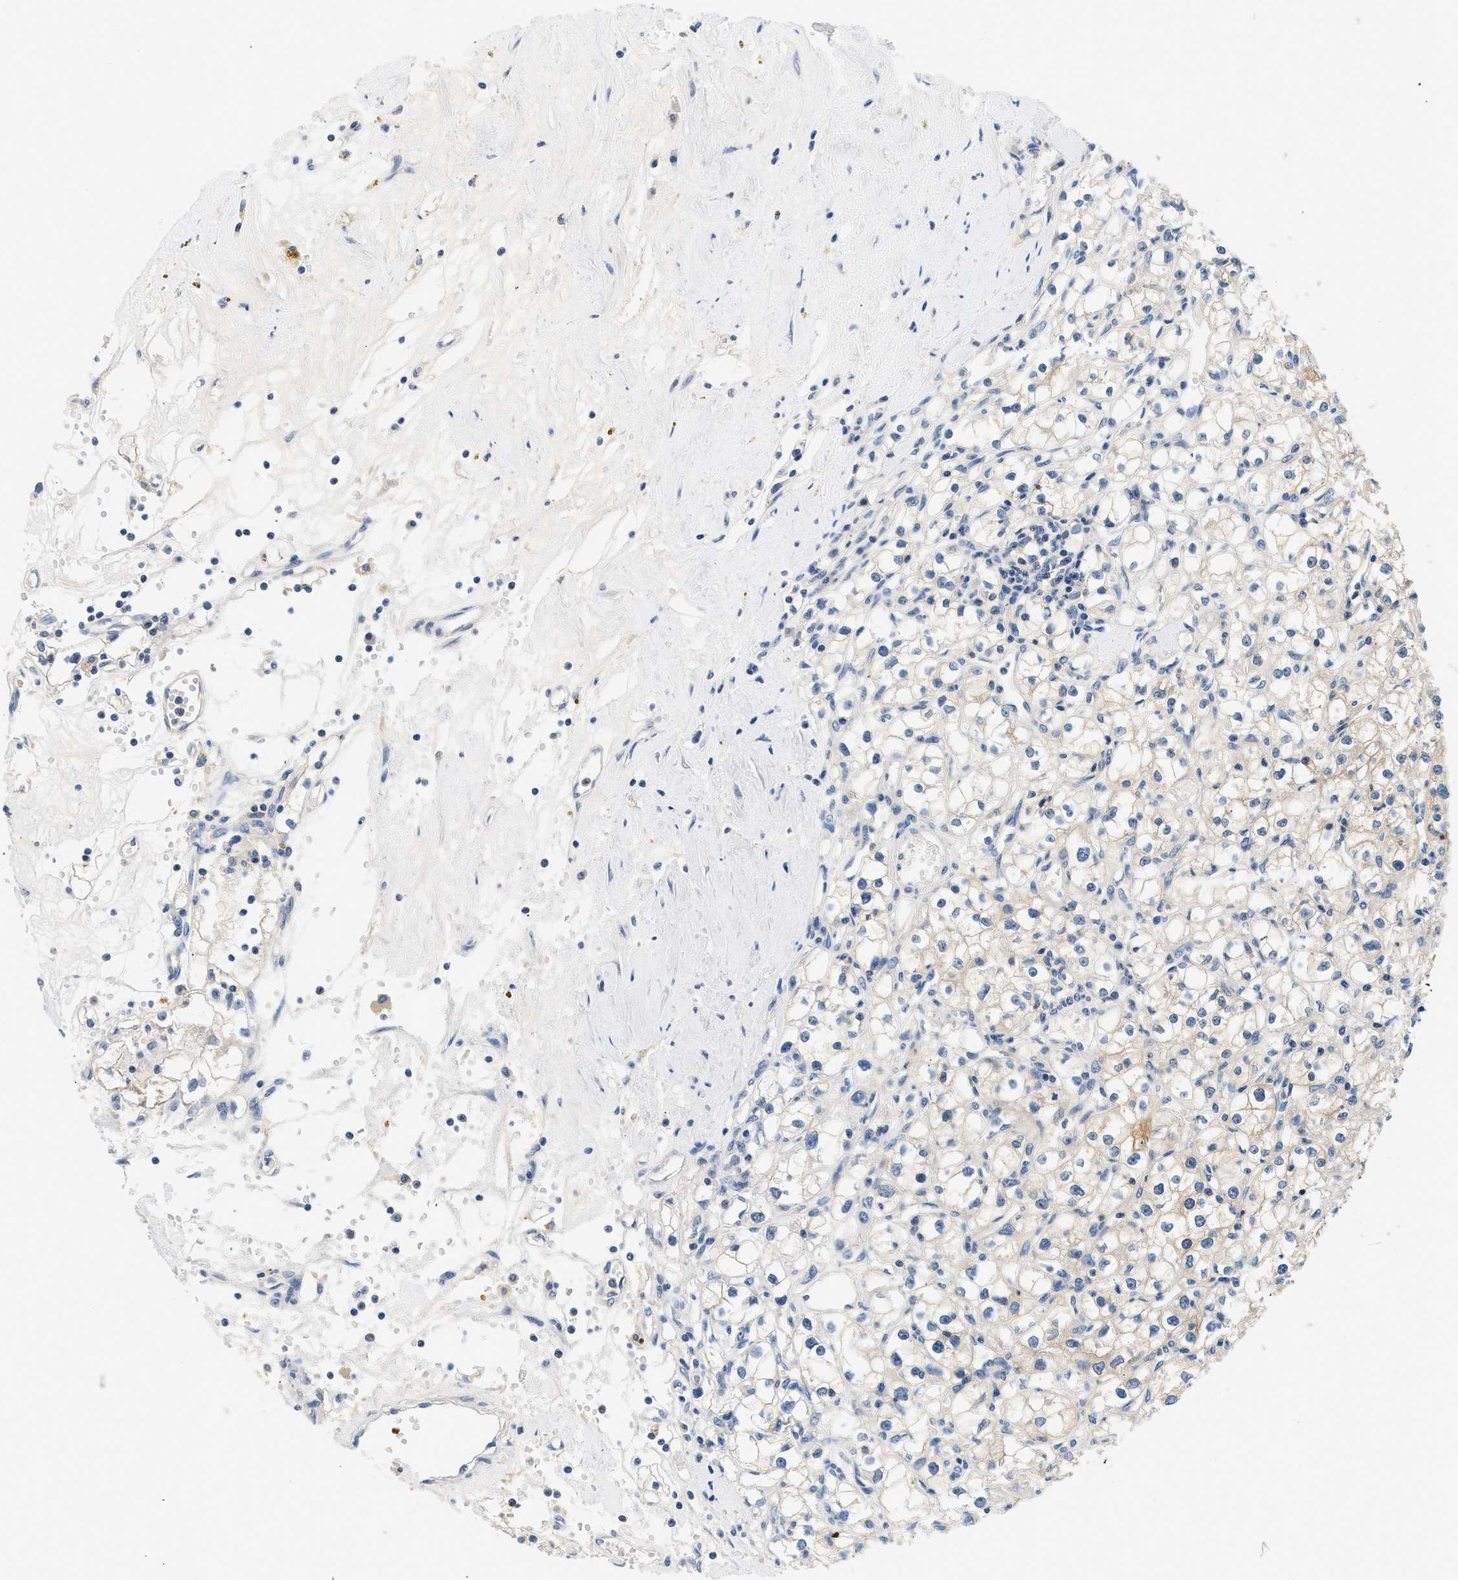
{"staining": {"intensity": "negative", "quantity": "none", "location": "none"}, "tissue": "renal cancer", "cell_type": "Tumor cells", "image_type": "cancer", "snomed": [{"axis": "morphology", "description": "Adenocarcinoma, NOS"}, {"axis": "topography", "description": "Kidney"}], "caption": "Micrograph shows no protein expression in tumor cells of adenocarcinoma (renal) tissue.", "gene": "SLC35E1", "patient": {"sex": "male", "age": 56}}